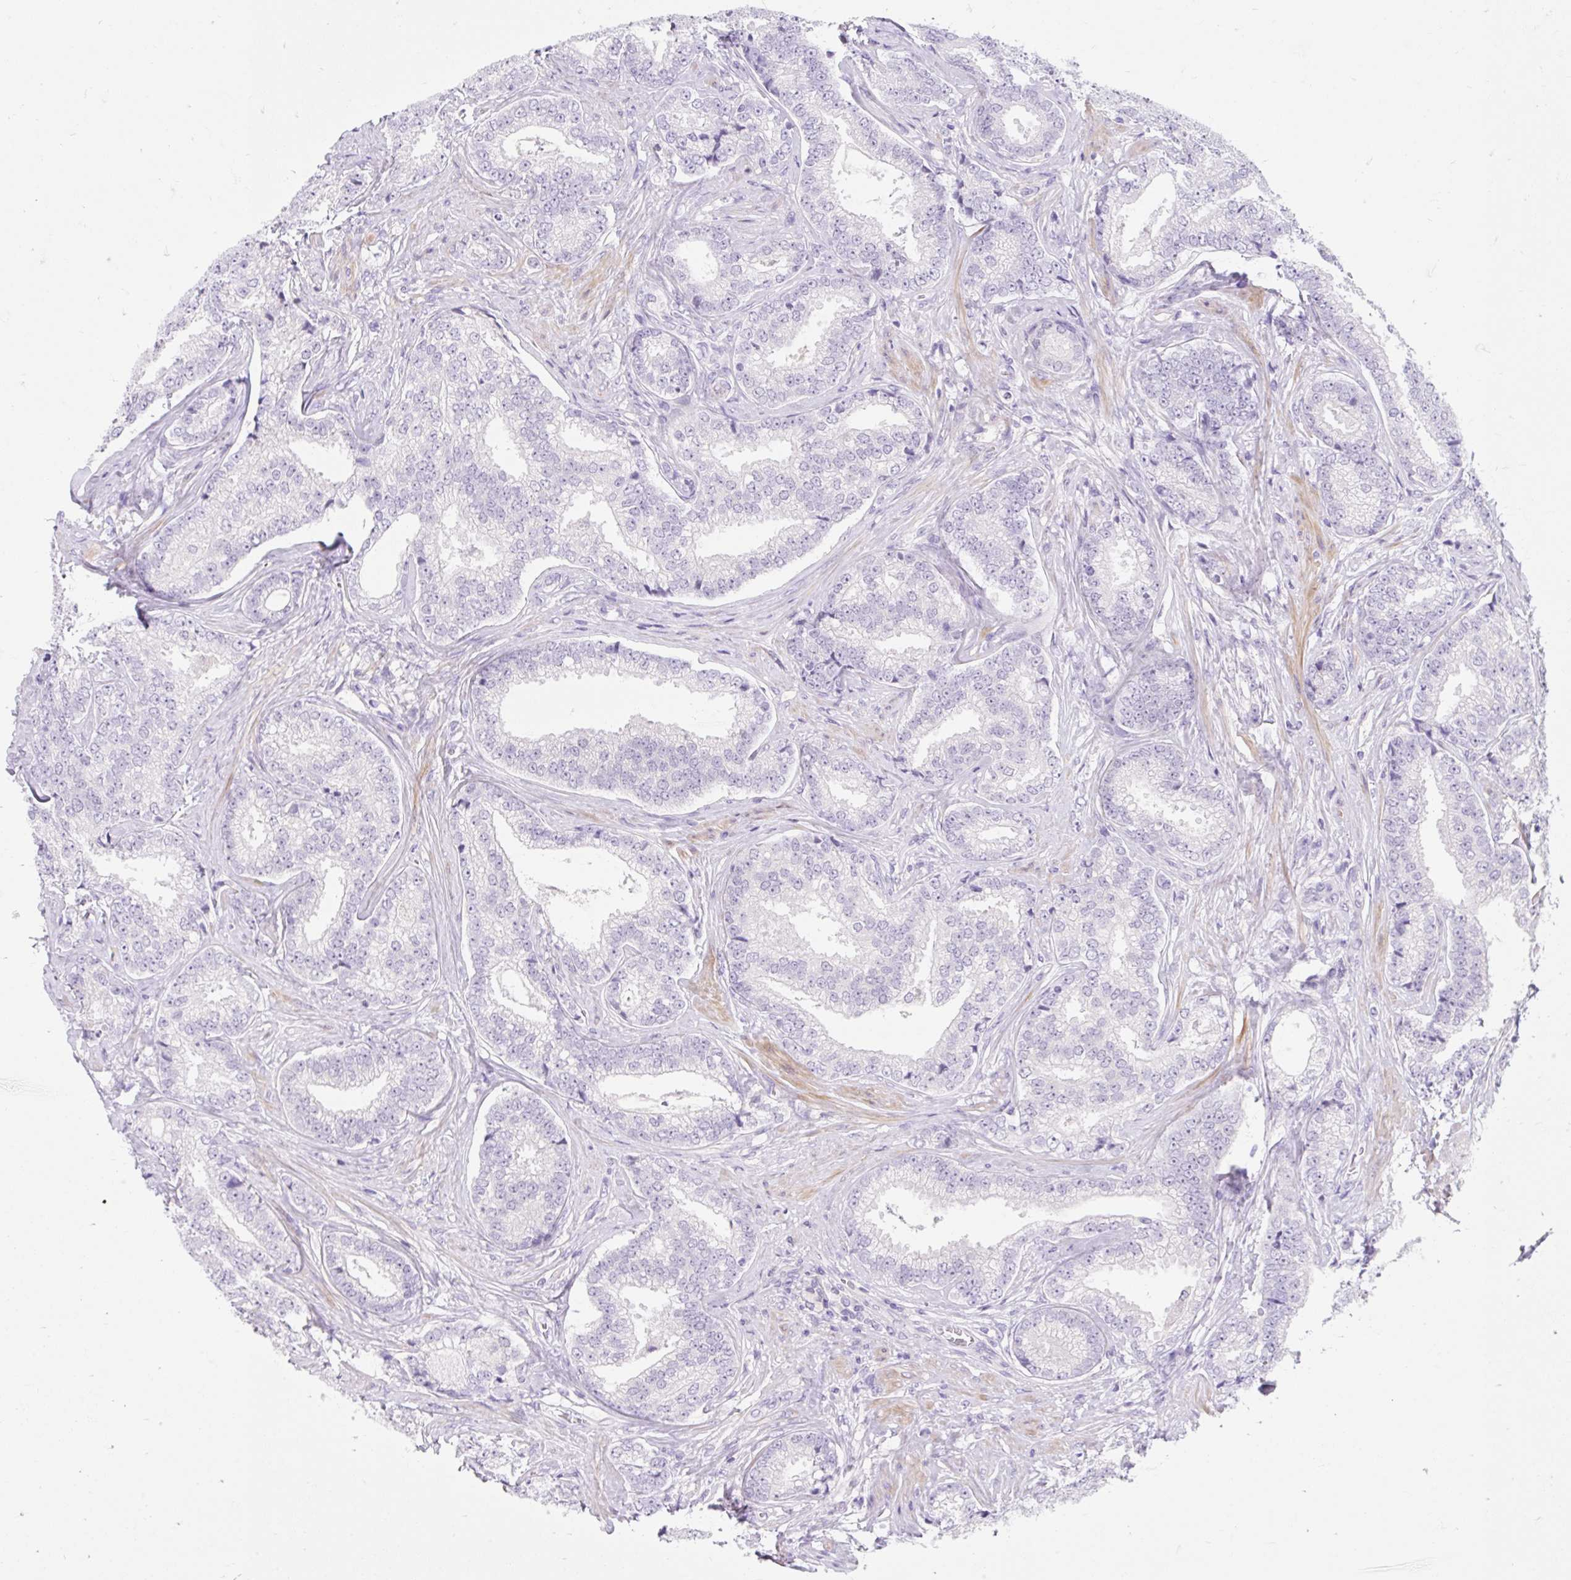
{"staining": {"intensity": "negative", "quantity": "none", "location": "none"}, "tissue": "prostate cancer", "cell_type": "Tumor cells", "image_type": "cancer", "snomed": [{"axis": "morphology", "description": "Adenocarcinoma, Low grade"}, {"axis": "topography", "description": "Prostate"}], "caption": "A photomicrograph of prostate cancer stained for a protein displays no brown staining in tumor cells.", "gene": "SLC28A1", "patient": {"sex": "male", "age": 63}}